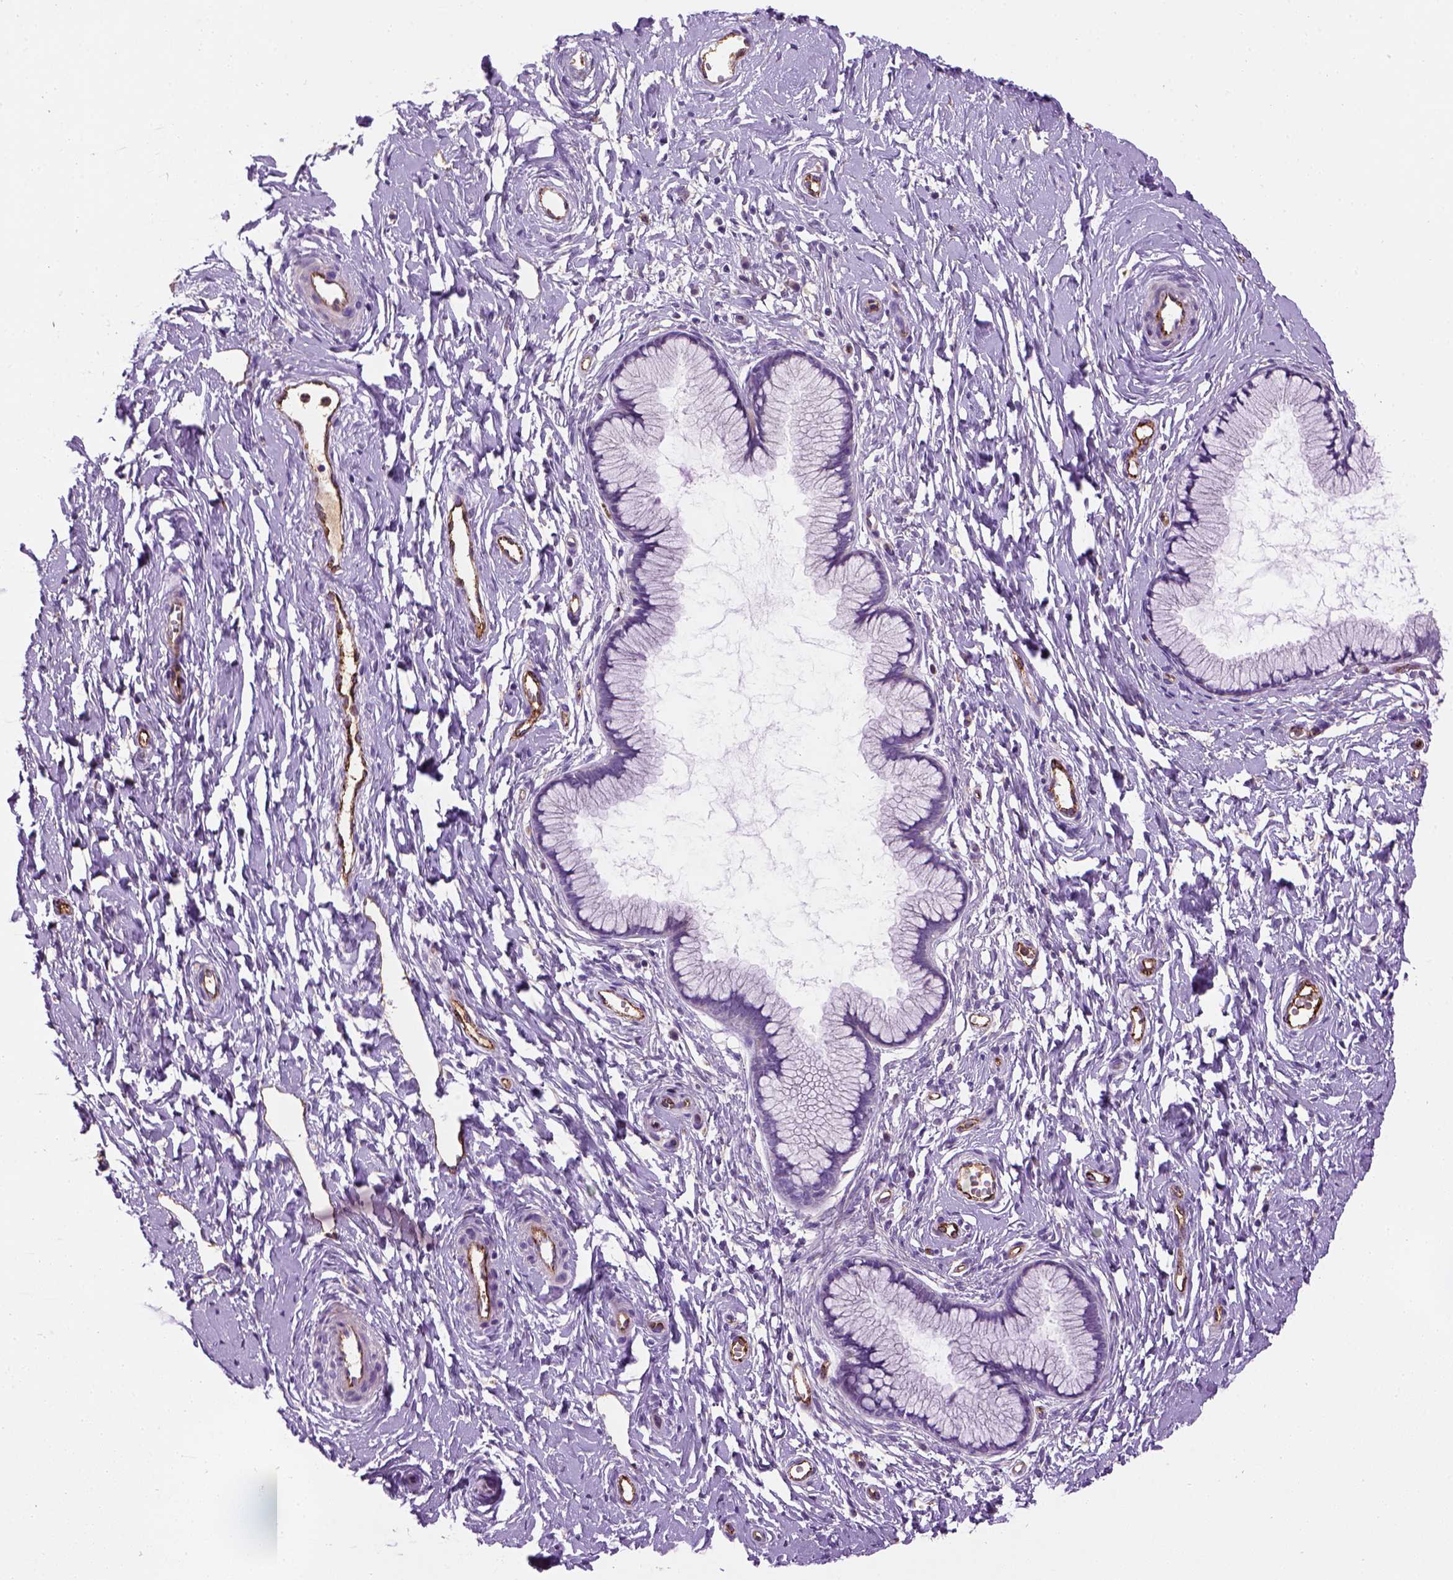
{"staining": {"intensity": "negative", "quantity": "none", "location": "none"}, "tissue": "cervix", "cell_type": "Glandular cells", "image_type": "normal", "snomed": [{"axis": "morphology", "description": "Normal tissue, NOS"}, {"axis": "topography", "description": "Cervix"}], "caption": "An IHC photomicrograph of benign cervix is shown. There is no staining in glandular cells of cervix.", "gene": "VWF", "patient": {"sex": "female", "age": 40}}